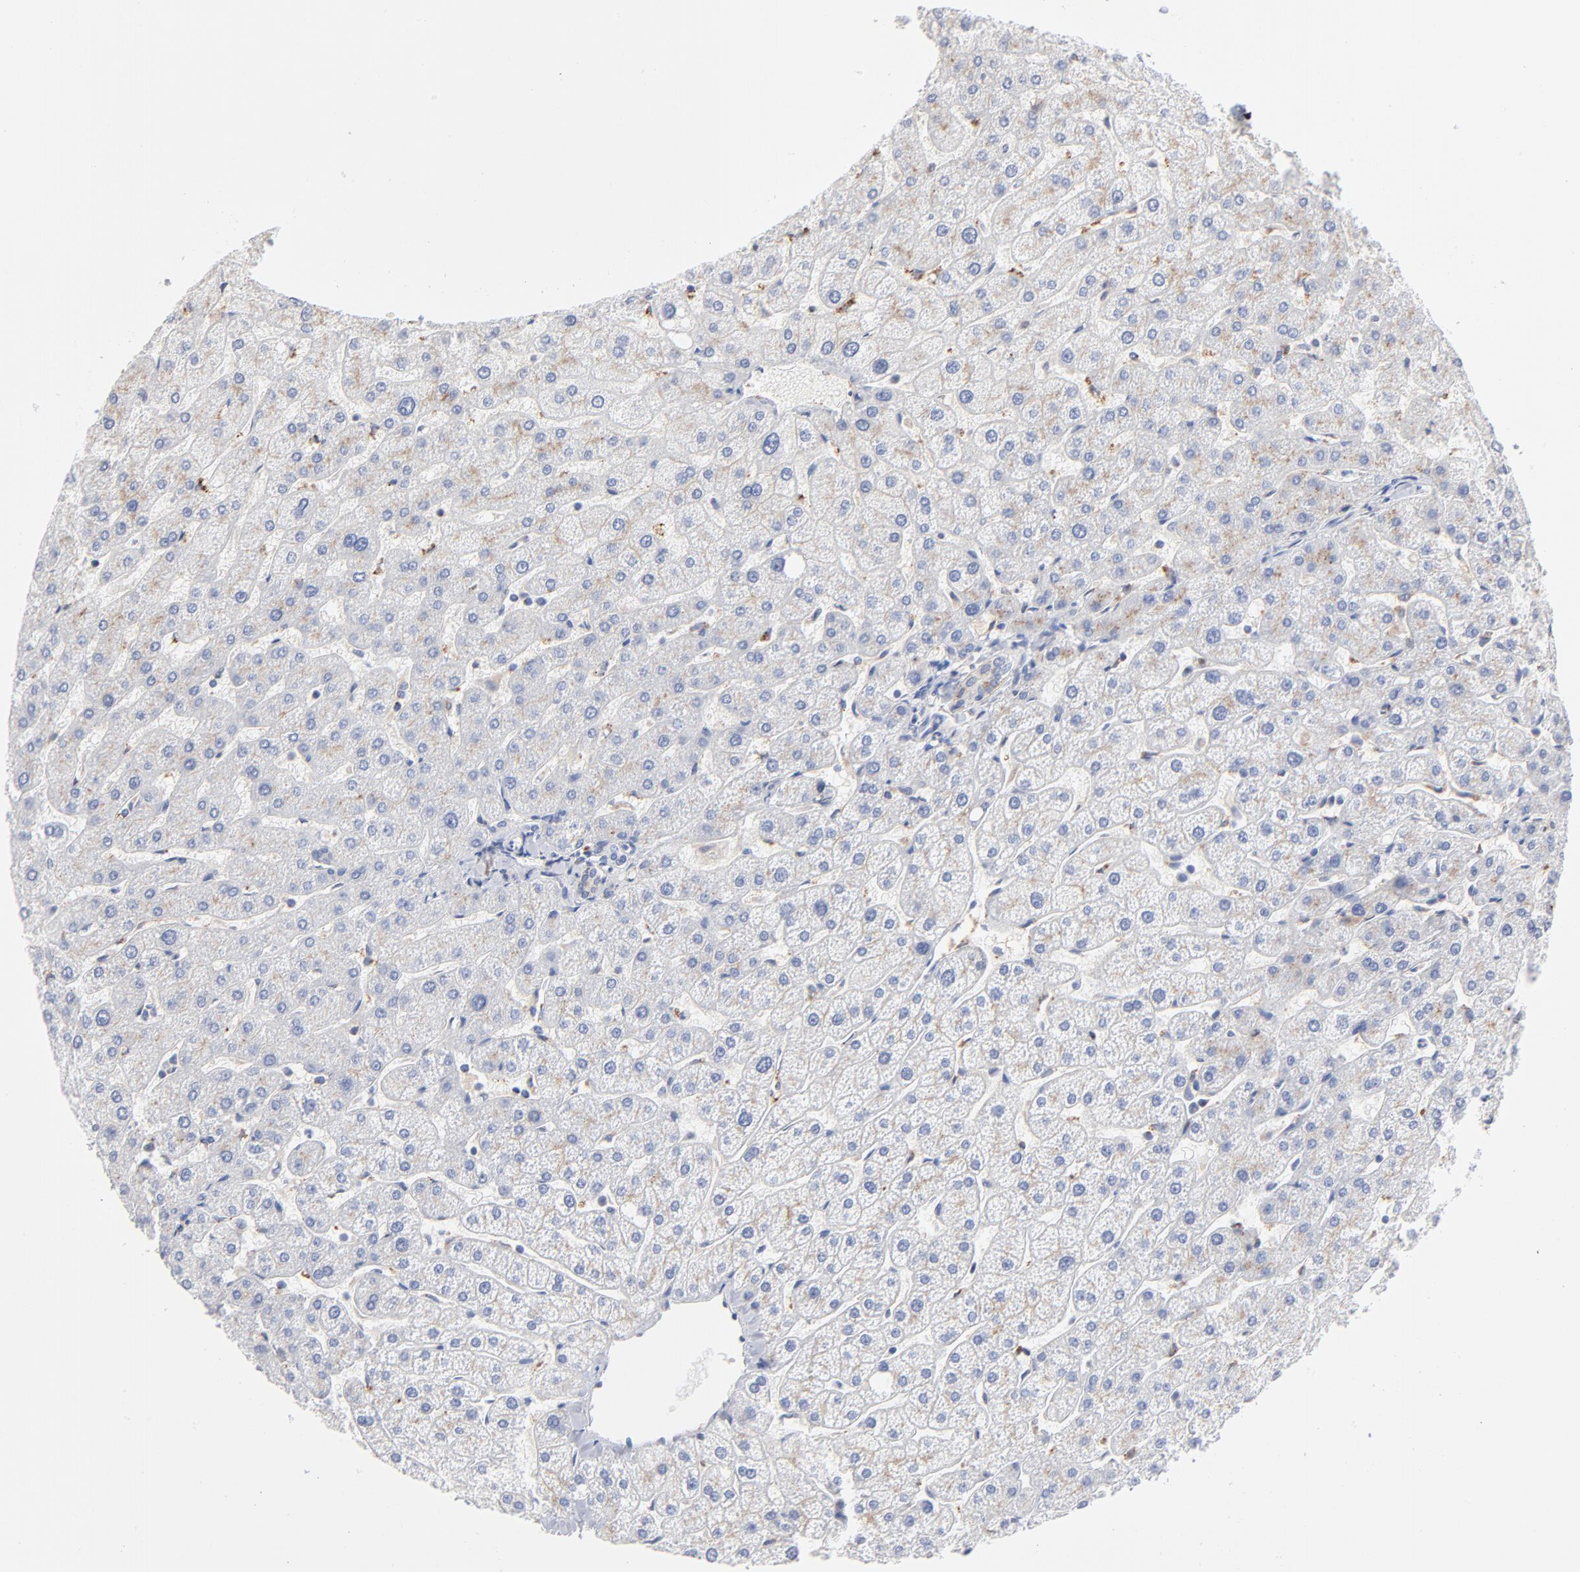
{"staining": {"intensity": "negative", "quantity": "none", "location": "none"}, "tissue": "liver", "cell_type": "Cholangiocytes", "image_type": "normal", "snomed": [{"axis": "morphology", "description": "Normal tissue, NOS"}, {"axis": "topography", "description": "Liver"}], "caption": "Human liver stained for a protein using immunohistochemistry exhibits no staining in cholangiocytes.", "gene": "LTBP2", "patient": {"sex": "male", "age": 67}}